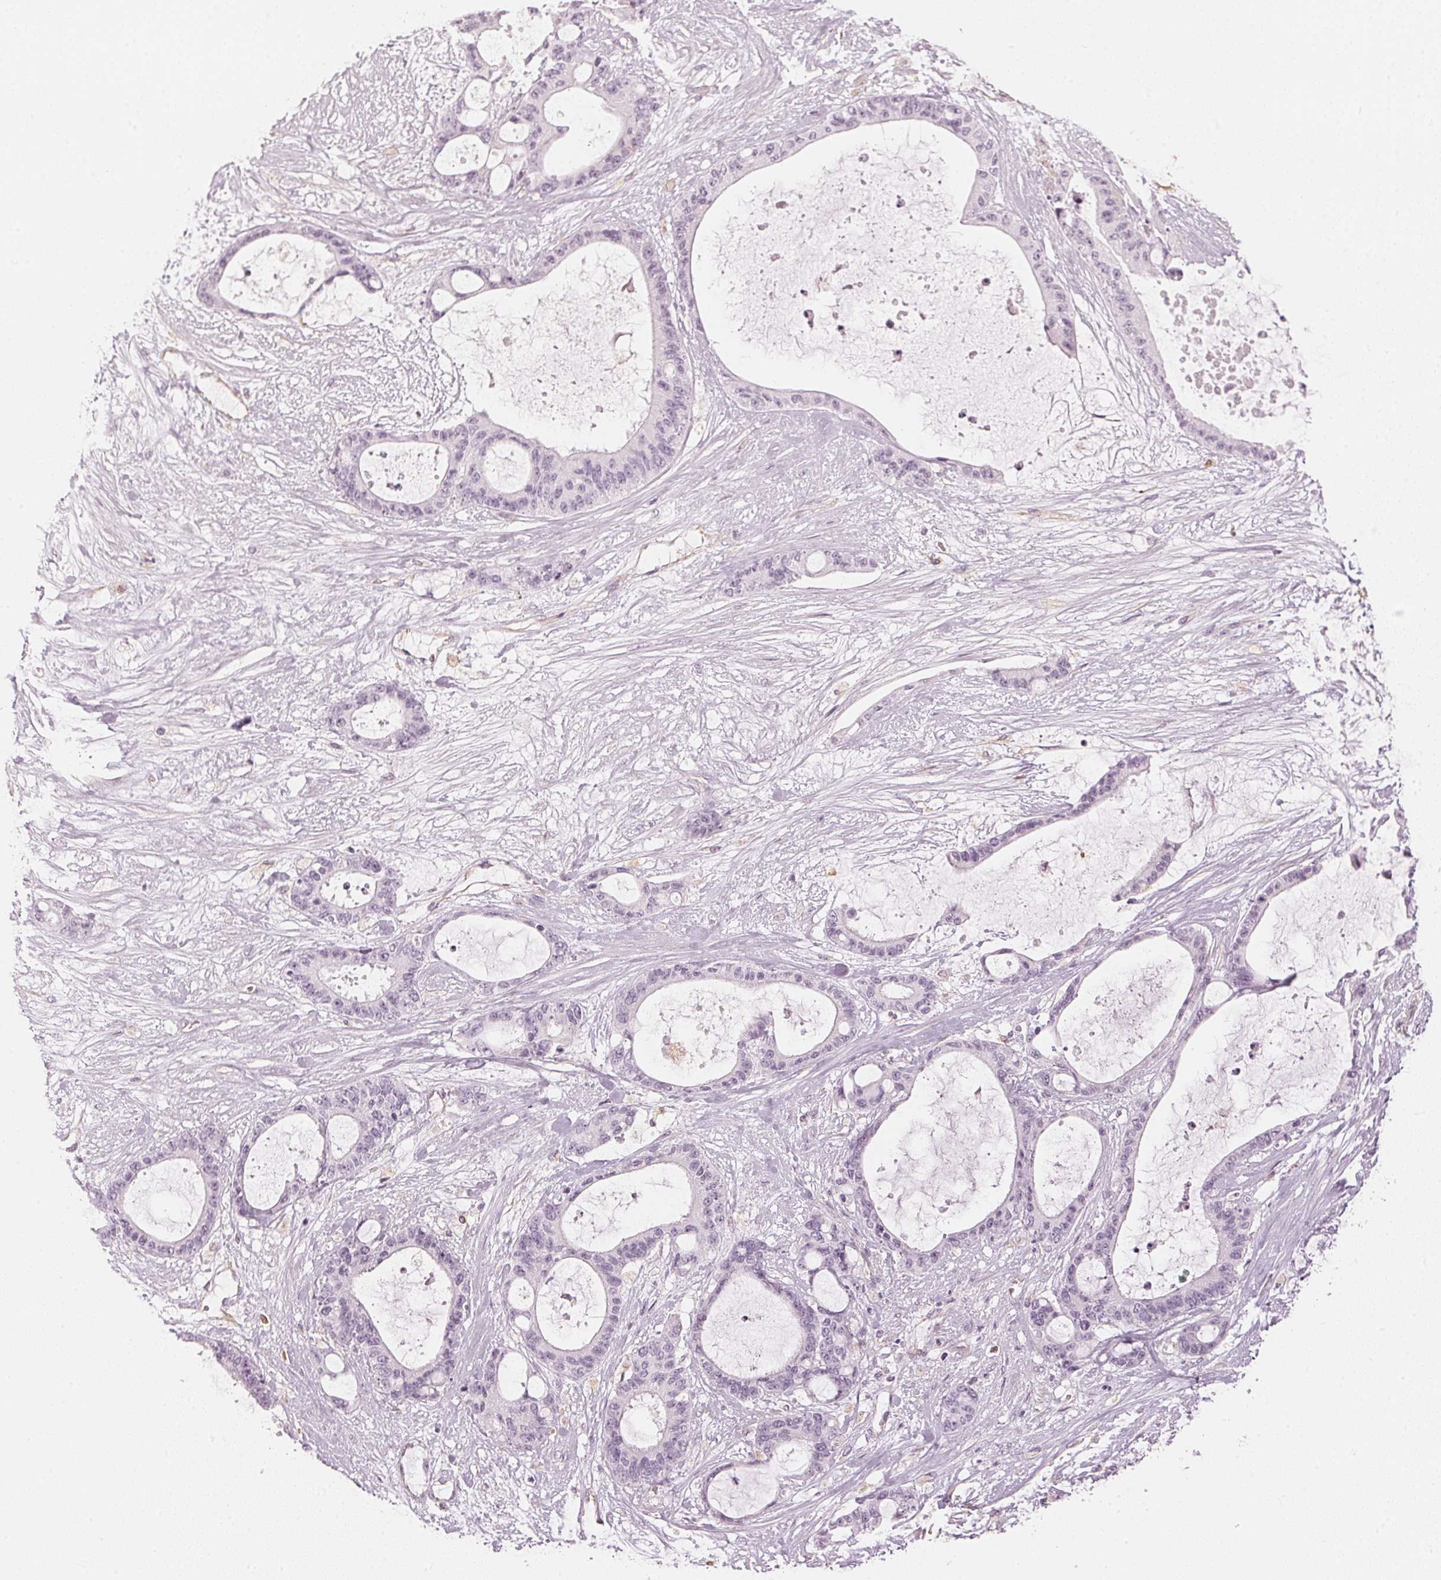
{"staining": {"intensity": "negative", "quantity": "none", "location": "none"}, "tissue": "liver cancer", "cell_type": "Tumor cells", "image_type": "cancer", "snomed": [{"axis": "morphology", "description": "Normal tissue, NOS"}, {"axis": "morphology", "description": "Cholangiocarcinoma"}, {"axis": "topography", "description": "Liver"}, {"axis": "topography", "description": "Peripheral nerve tissue"}], "caption": "Immunohistochemical staining of liver cancer demonstrates no significant expression in tumor cells.", "gene": "APLP1", "patient": {"sex": "female", "age": 73}}